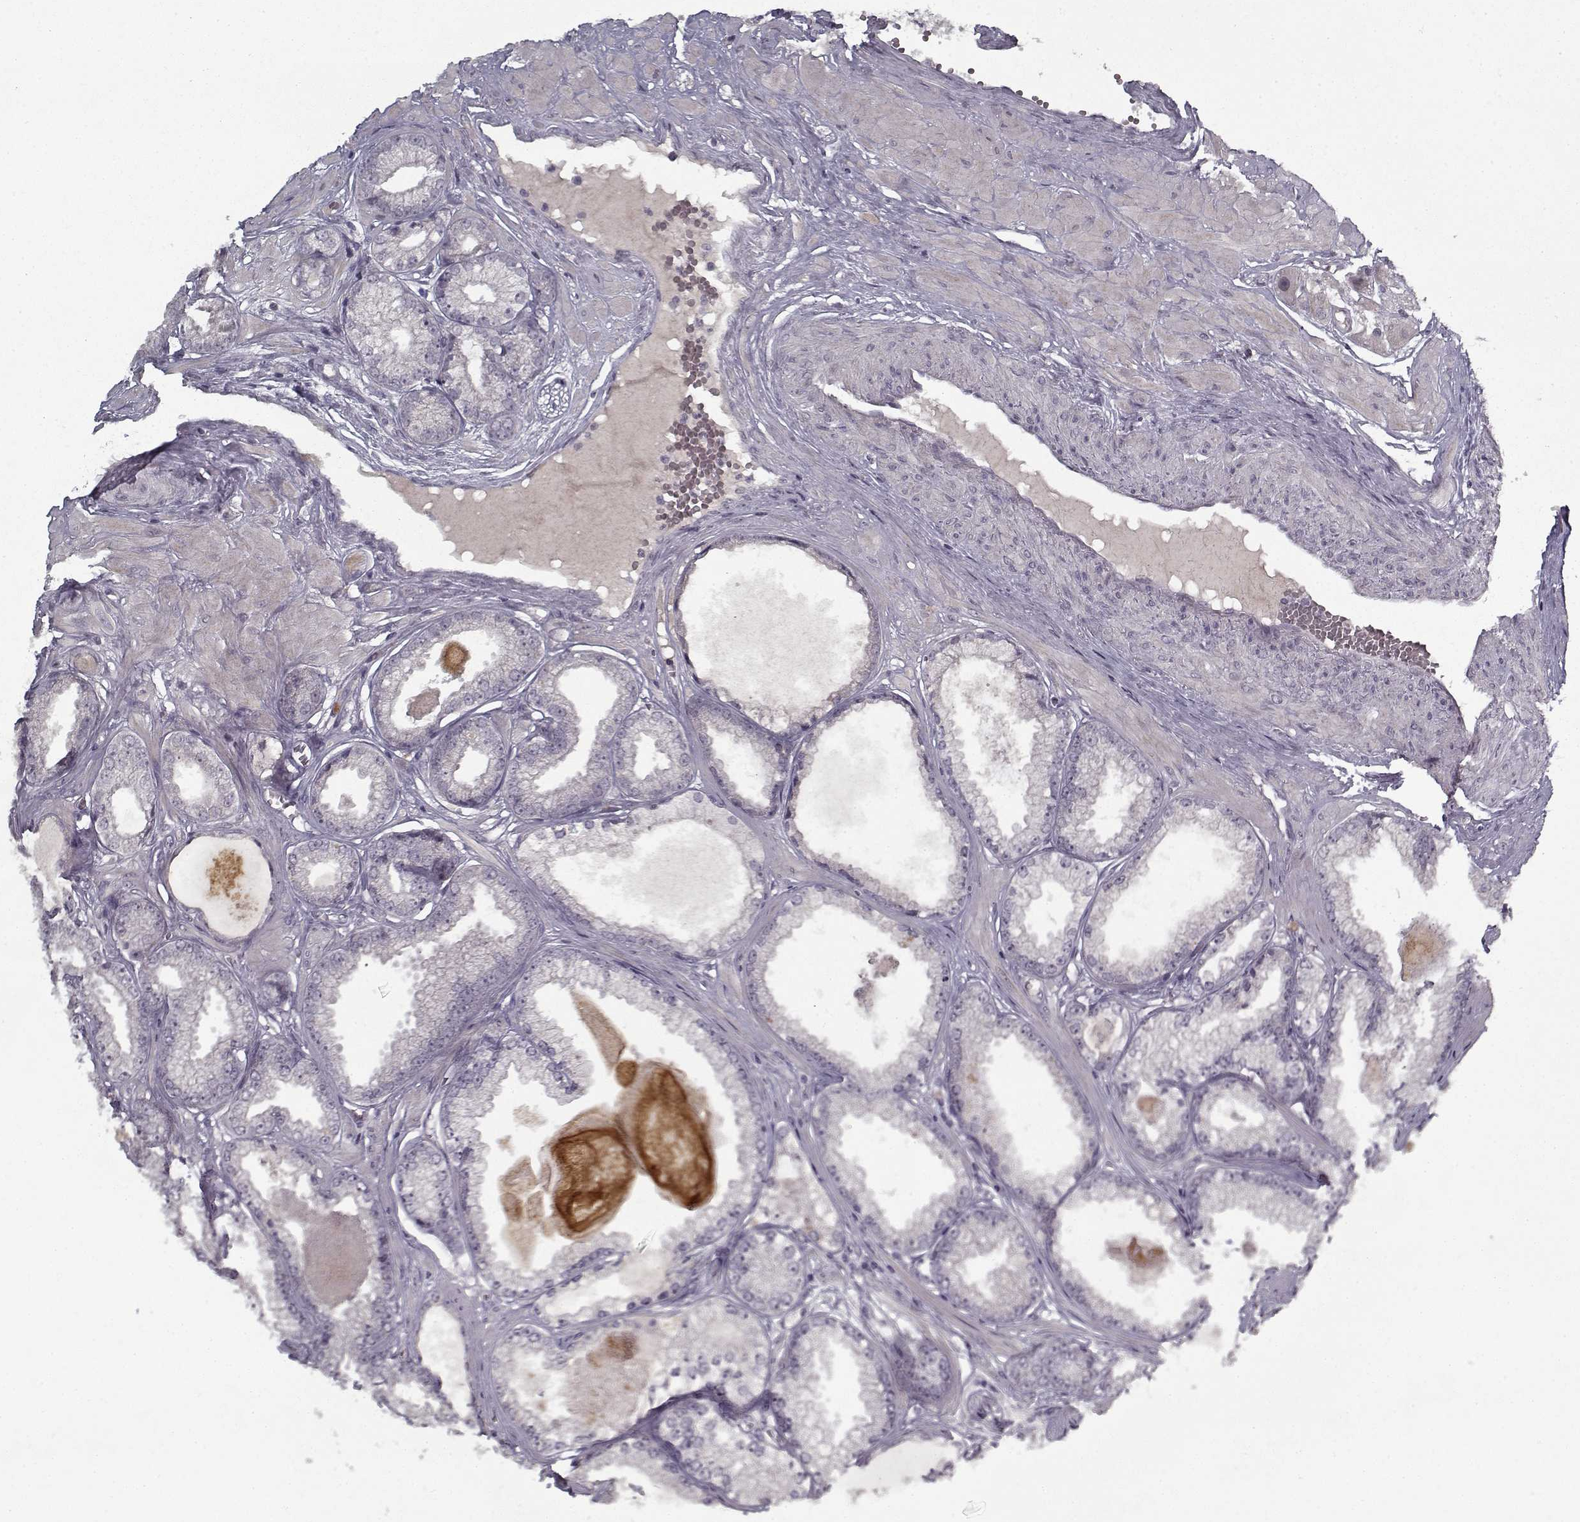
{"staining": {"intensity": "negative", "quantity": "none", "location": "none"}, "tissue": "prostate cancer", "cell_type": "Tumor cells", "image_type": "cancer", "snomed": [{"axis": "morphology", "description": "Adenocarcinoma, Low grade"}, {"axis": "topography", "description": "Prostate"}], "caption": "High power microscopy image of an immunohistochemistry (IHC) image of prostate adenocarcinoma (low-grade), revealing no significant staining in tumor cells.", "gene": "LAMA2", "patient": {"sex": "male", "age": 64}}